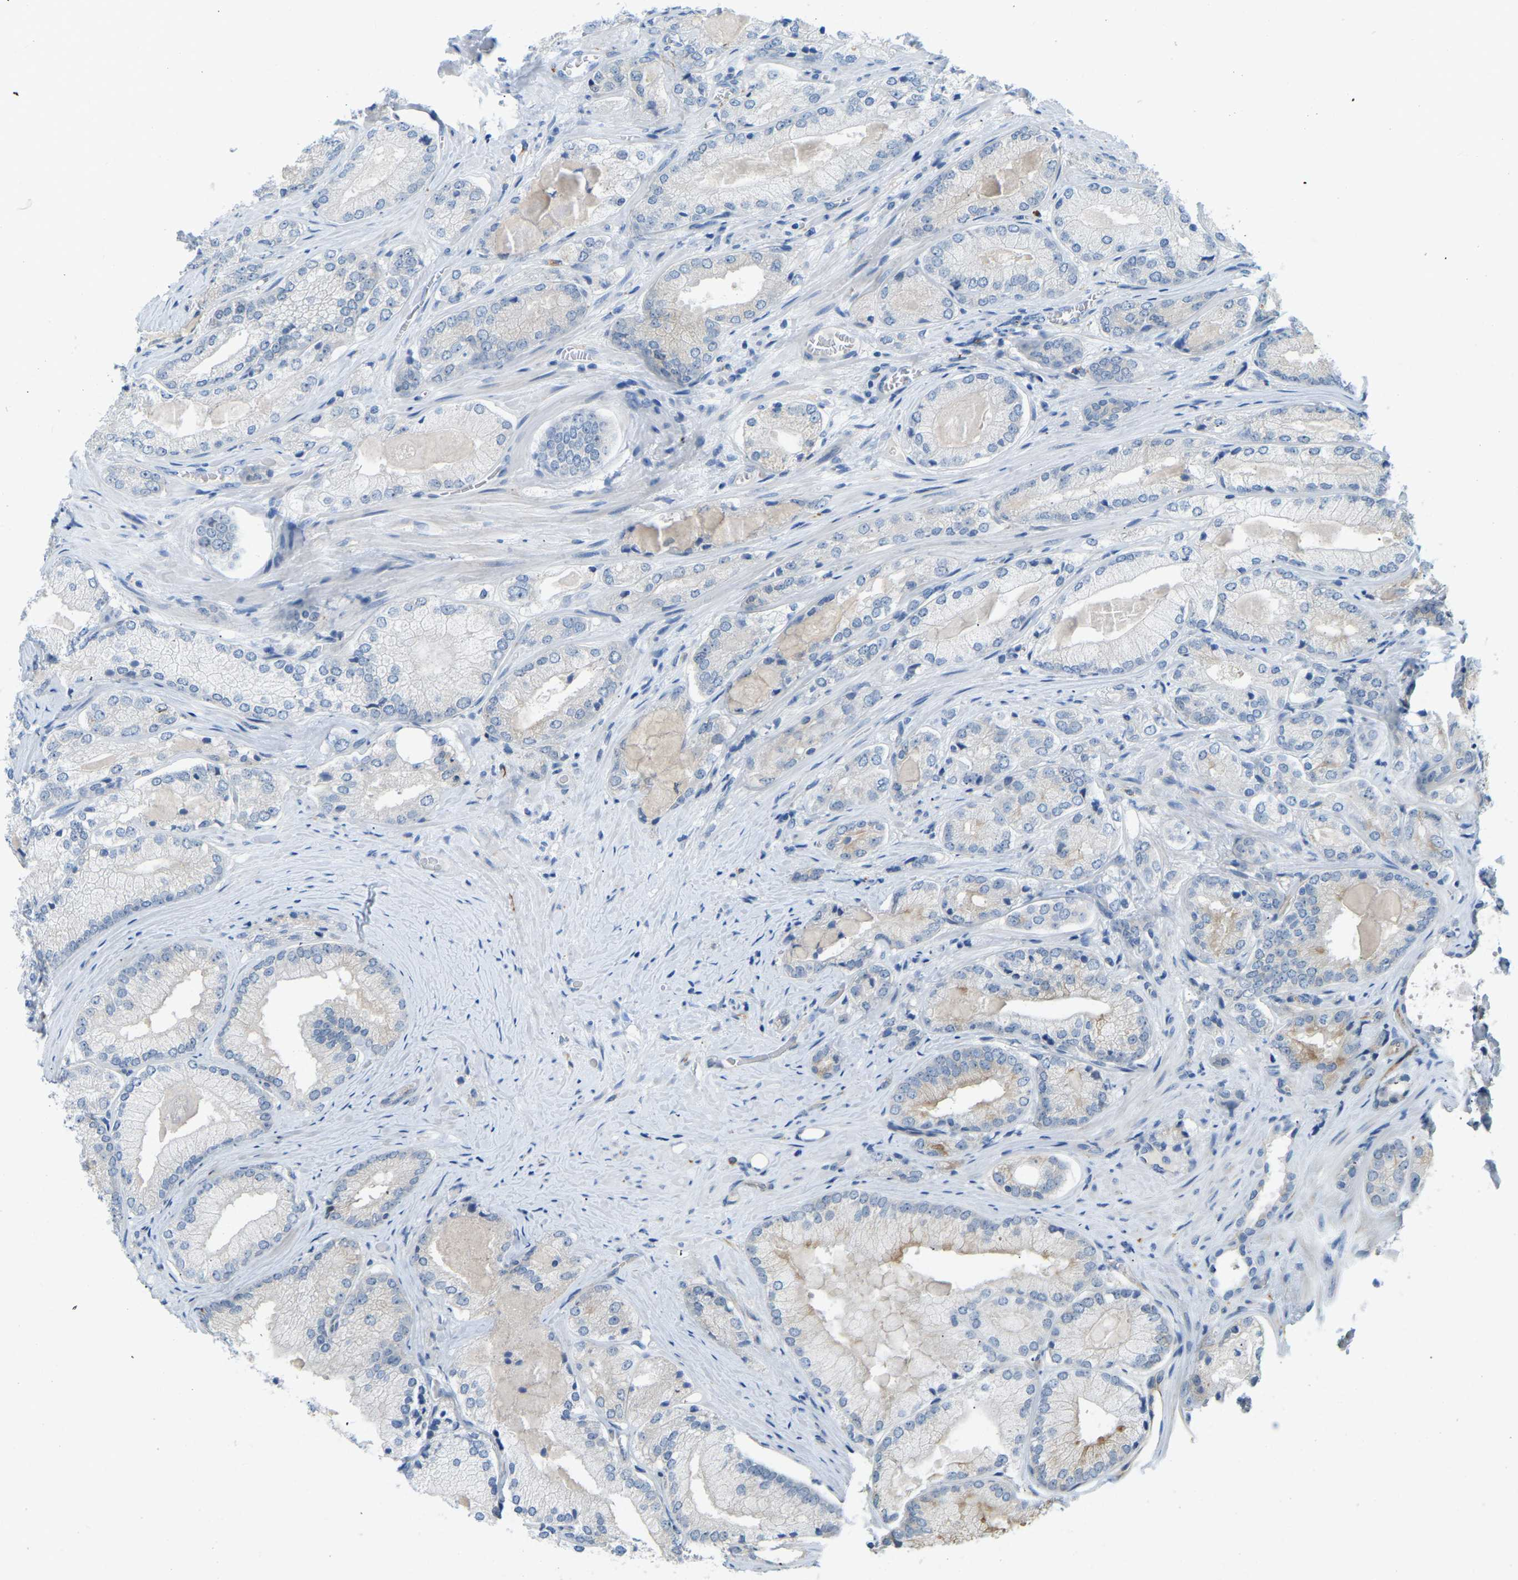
{"staining": {"intensity": "negative", "quantity": "none", "location": "none"}, "tissue": "prostate cancer", "cell_type": "Tumor cells", "image_type": "cancer", "snomed": [{"axis": "morphology", "description": "Adenocarcinoma, Low grade"}, {"axis": "topography", "description": "Prostate"}], "caption": "Prostate cancer was stained to show a protein in brown. There is no significant positivity in tumor cells.", "gene": "NME8", "patient": {"sex": "male", "age": 65}}